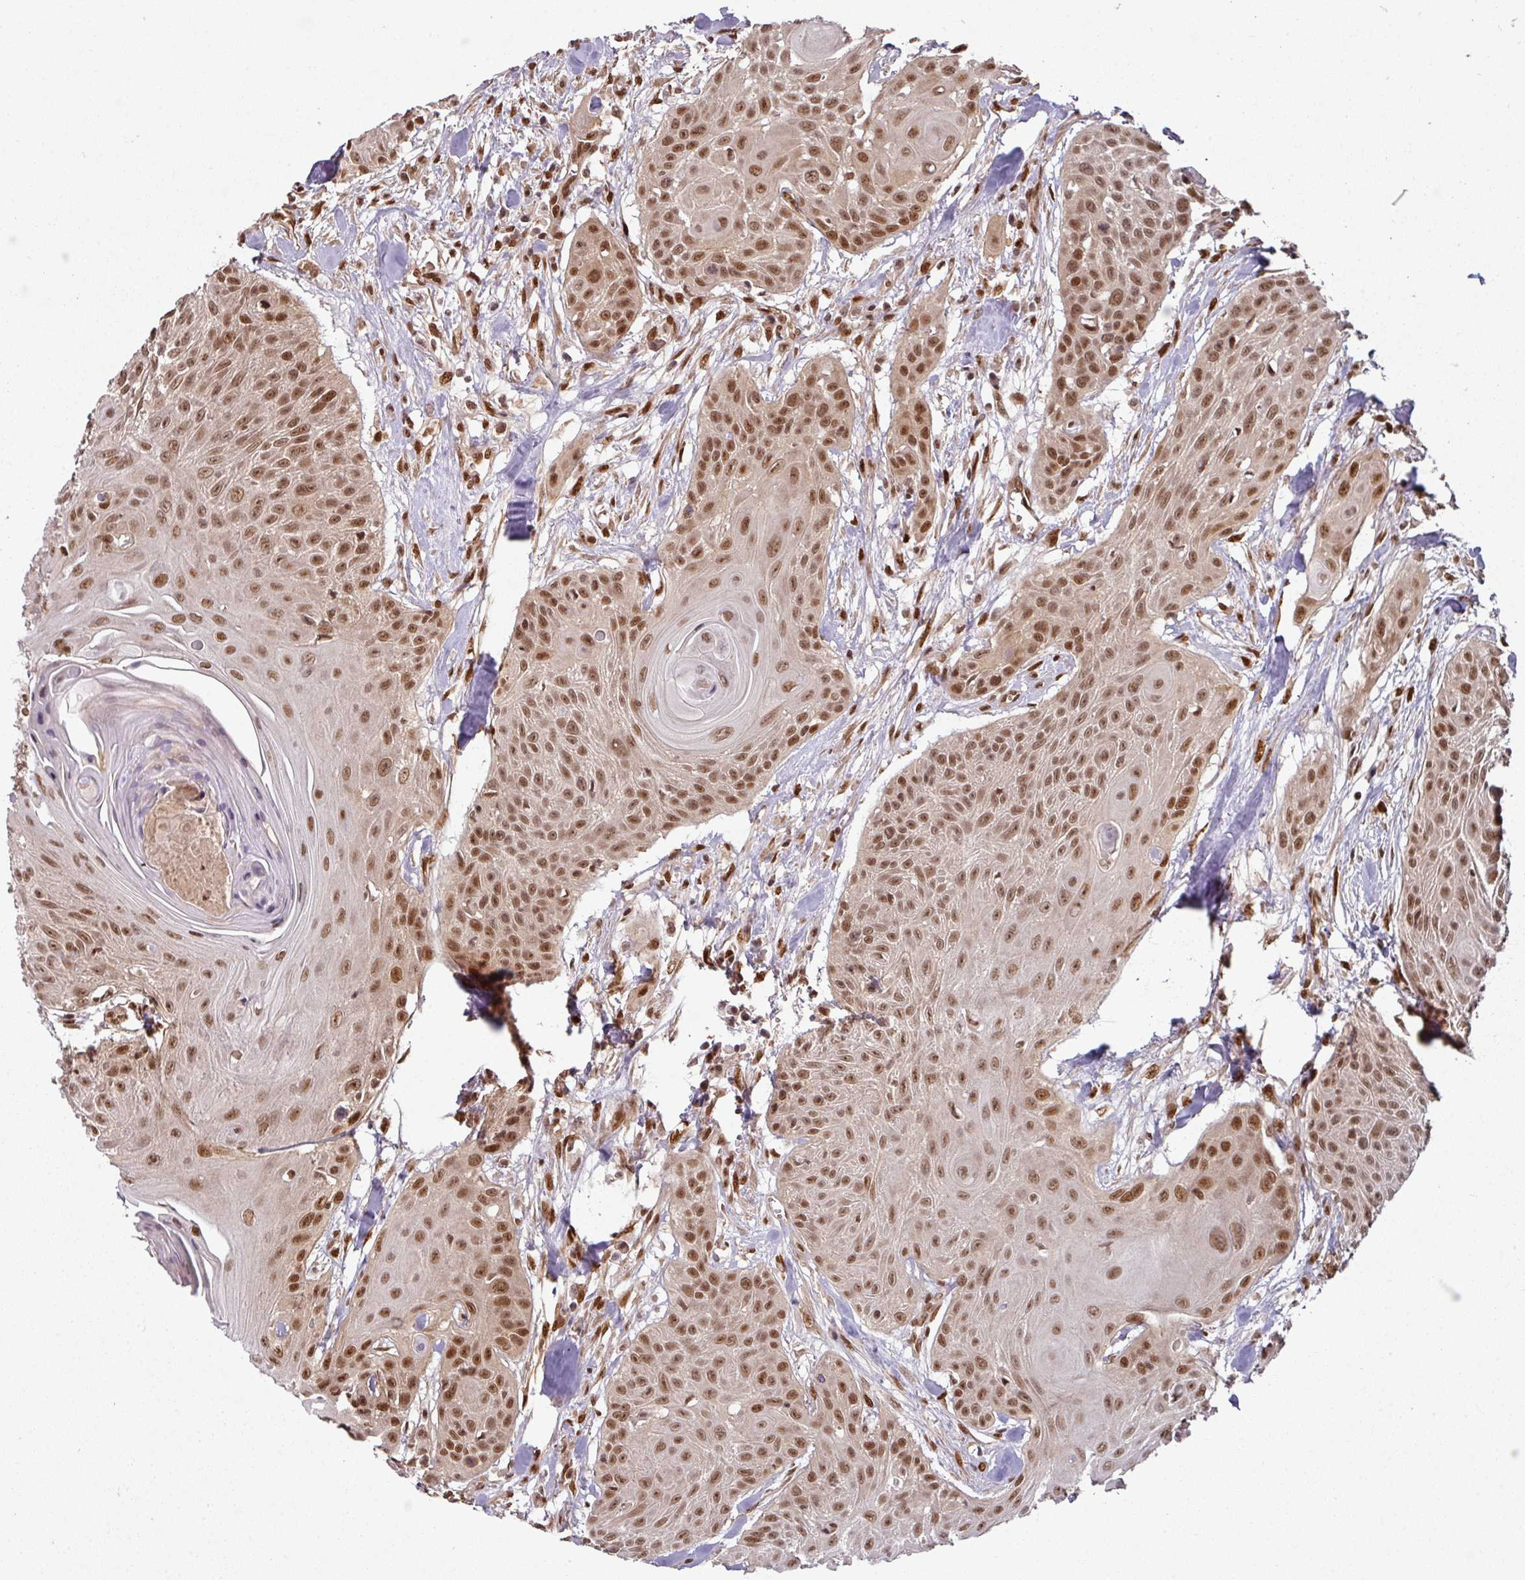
{"staining": {"intensity": "moderate", "quantity": ">75%", "location": "nuclear"}, "tissue": "head and neck cancer", "cell_type": "Tumor cells", "image_type": "cancer", "snomed": [{"axis": "morphology", "description": "Squamous cell carcinoma, NOS"}, {"axis": "topography", "description": "Lymph node"}, {"axis": "topography", "description": "Salivary gland"}, {"axis": "topography", "description": "Head-Neck"}], "caption": "Brown immunohistochemical staining in head and neck squamous cell carcinoma reveals moderate nuclear staining in approximately >75% of tumor cells.", "gene": "SIK3", "patient": {"sex": "female", "age": 74}}